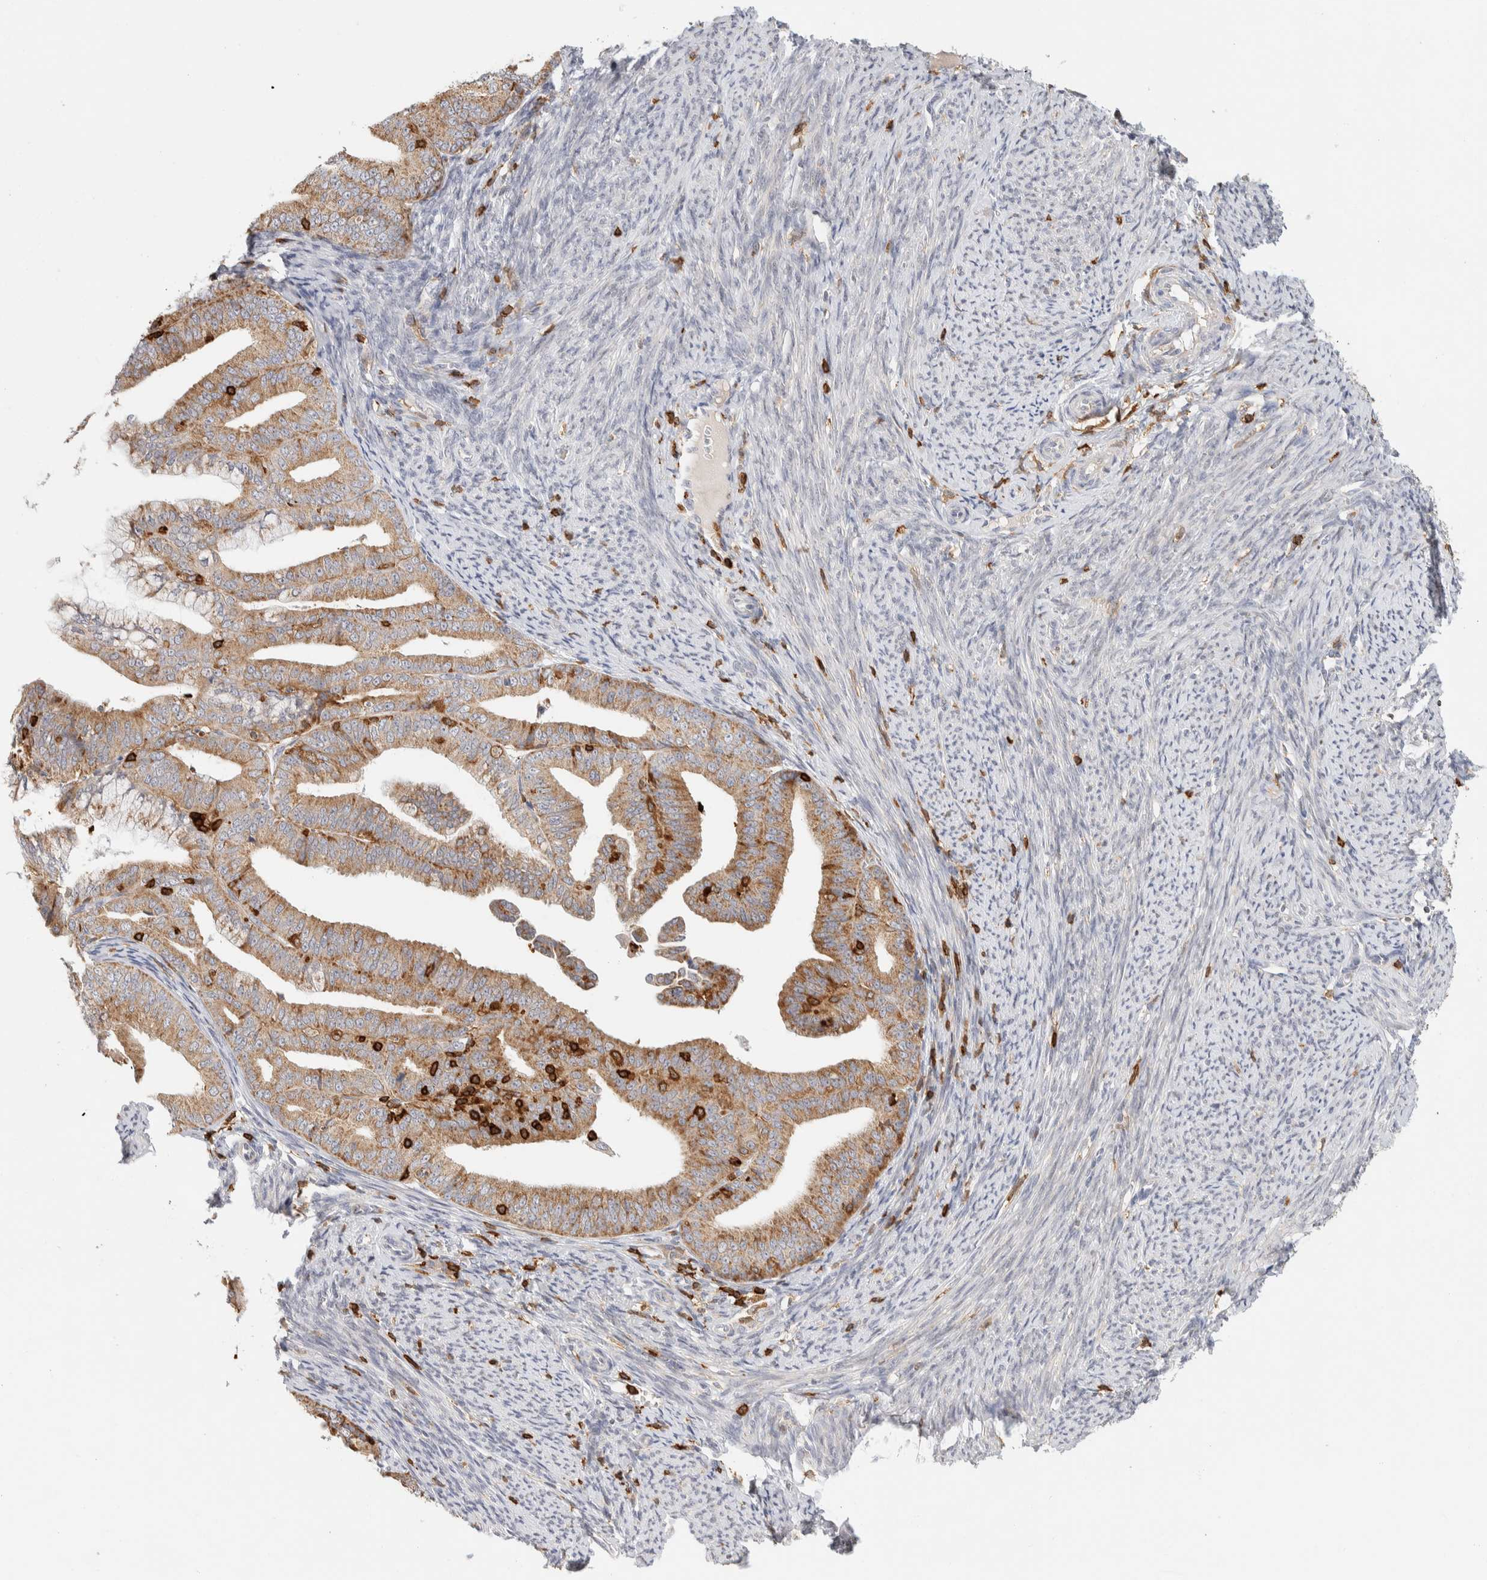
{"staining": {"intensity": "moderate", "quantity": ">75%", "location": "cytoplasmic/membranous"}, "tissue": "endometrial cancer", "cell_type": "Tumor cells", "image_type": "cancer", "snomed": [{"axis": "morphology", "description": "Adenocarcinoma, NOS"}, {"axis": "topography", "description": "Endometrium"}], "caption": "This photomicrograph reveals IHC staining of human adenocarcinoma (endometrial), with medium moderate cytoplasmic/membranous positivity in about >75% of tumor cells.", "gene": "RUNDC1", "patient": {"sex": "female", "age": 63}}